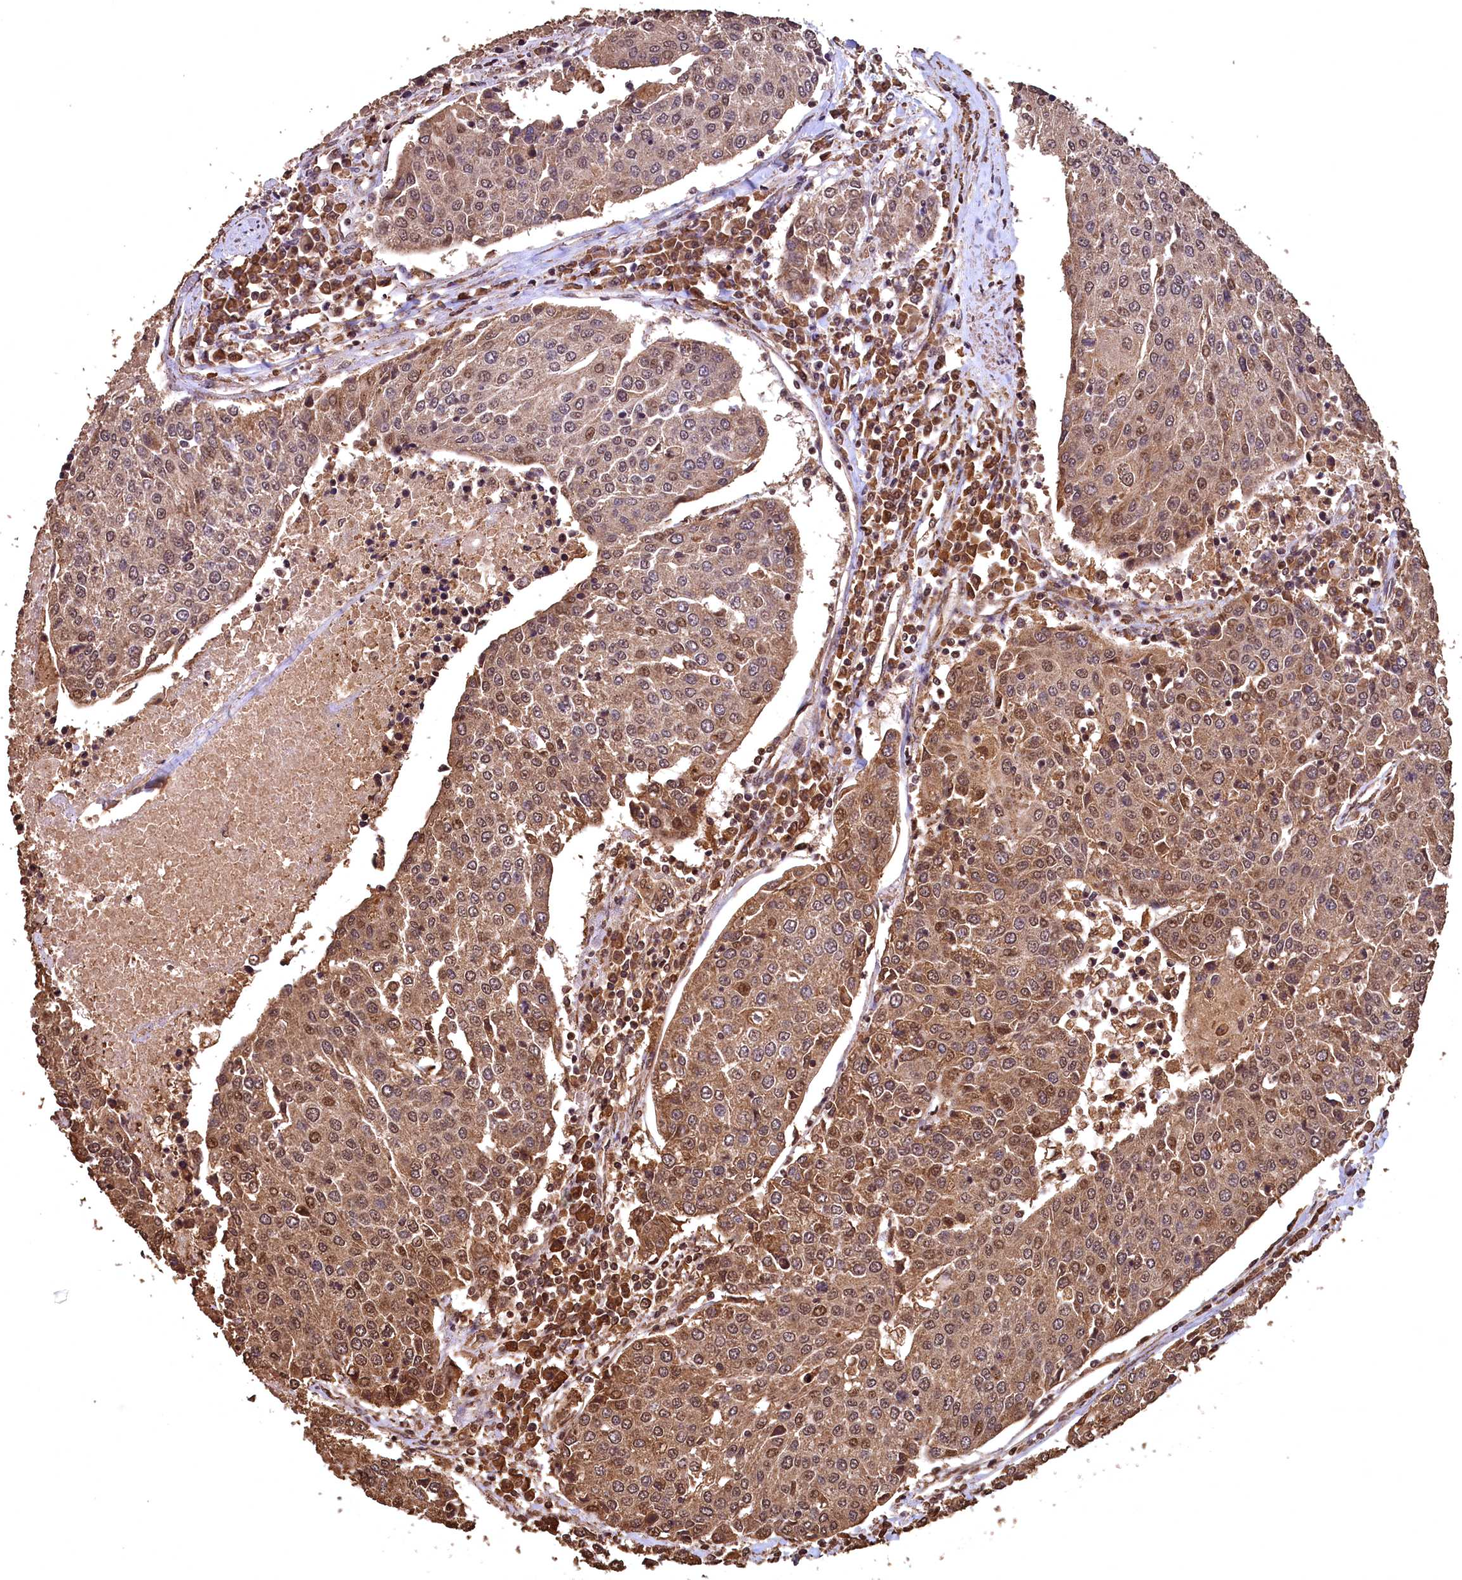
{"staining": {"intensity": "moderate", "quantity": "25%-75%", "location": "cytoplasmic/membranous,nuclear"}, "tissue": "urothelial cancer", "cell_type": "Tumor cells", "image_type": "cancer", "snomed": [{"axis": "morphology", "description": "Urothelial carcinoma, High grade"}, {"axis": "topography", "description": "Urinary bladder"}], "caption": "Immunohistochemistry of human urothelial cancer displays medium levels of moderate cytoplasmic/membranous and nuclear expression in about 25%-75% of tumor cells.", "gene": "CEP57L1", "patient": {"sex": "female", "age": 85}}